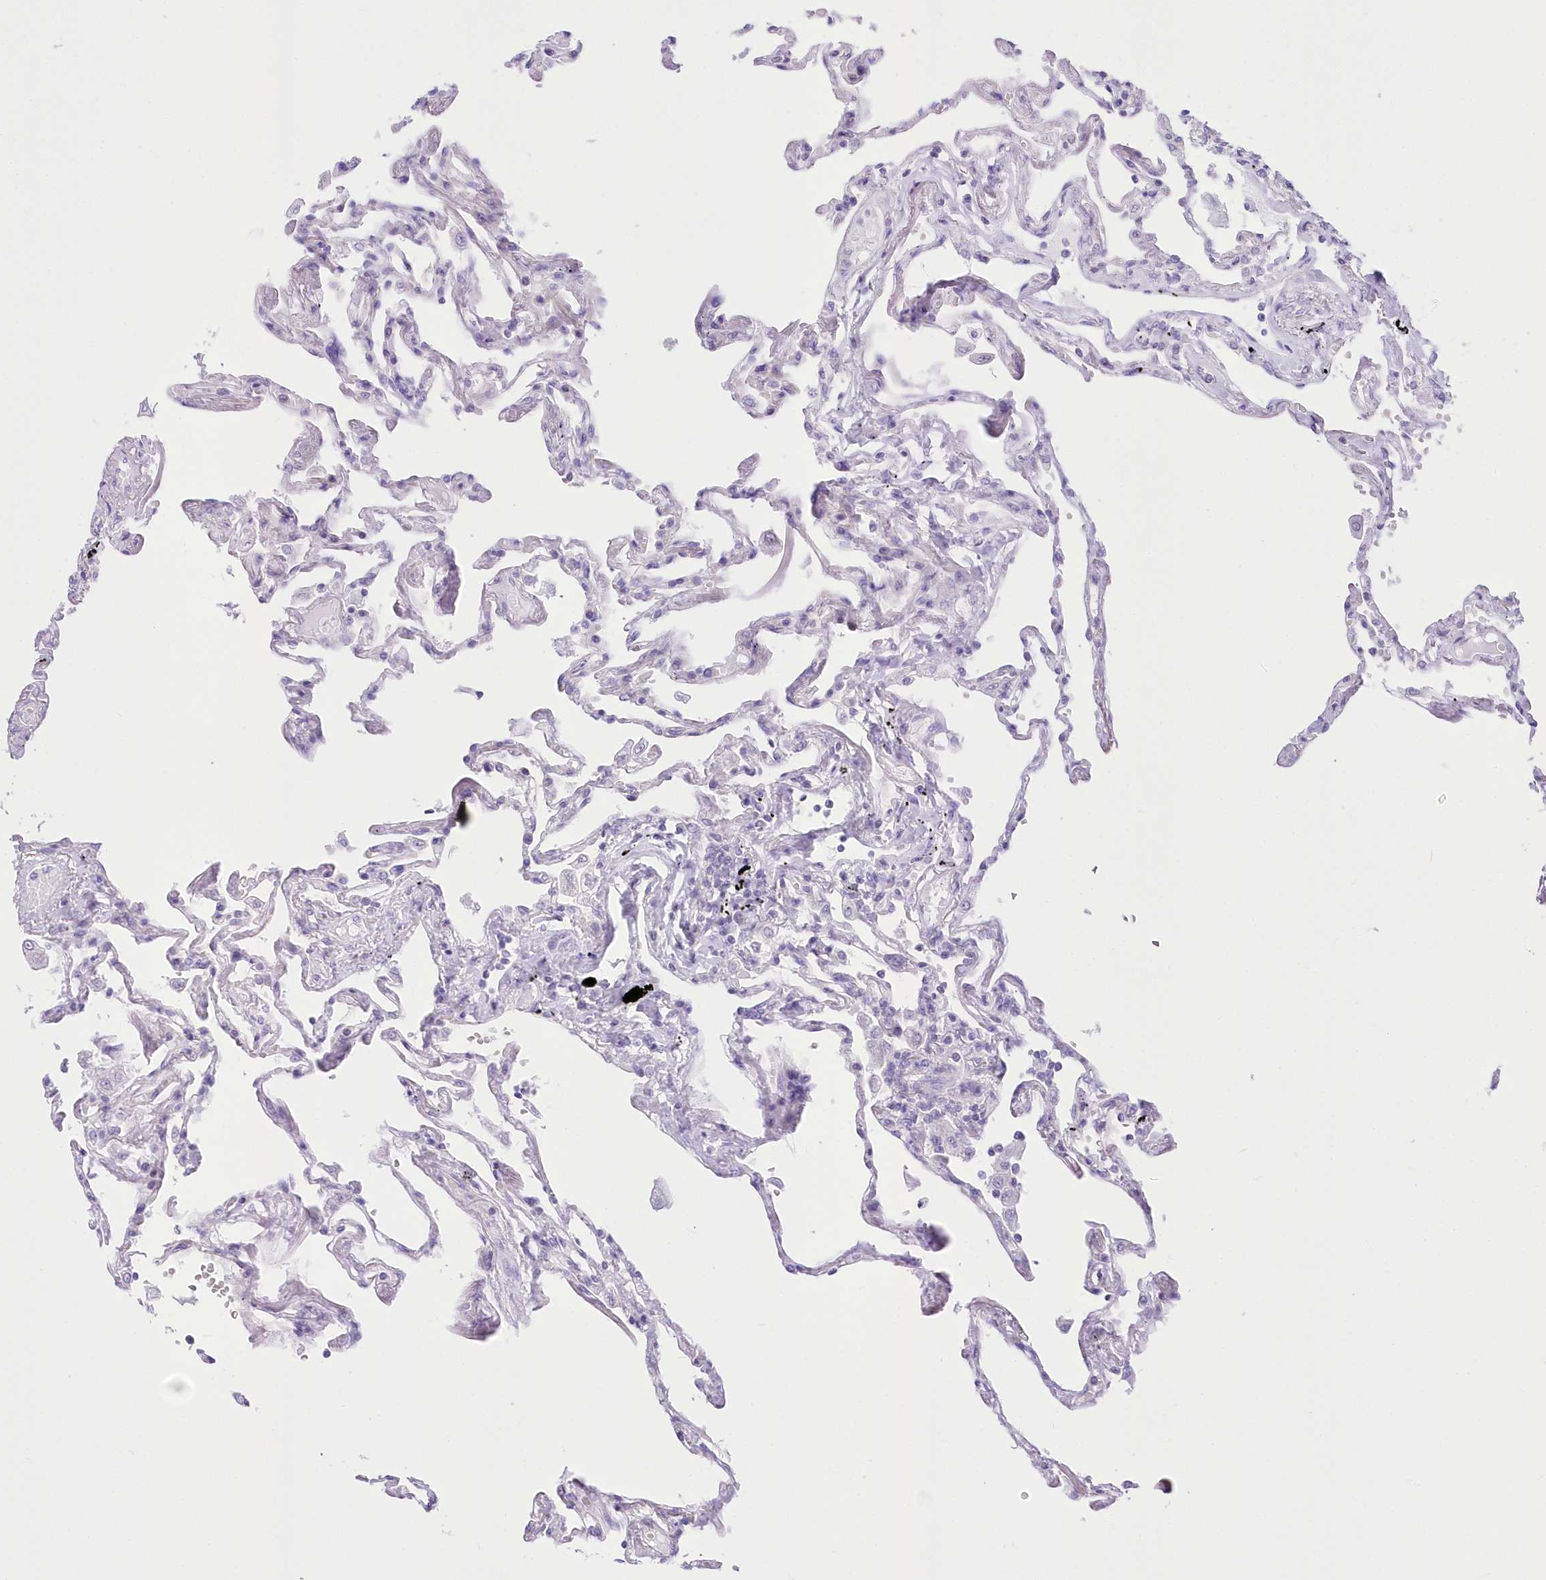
{"staining": {"intensity": "negative", "quantity": "none", "location": "none"}, "tissue": "lung", "cell_type": "Alveolar cells", "image_type": "normal", "snomed": [{"axis": "morphology", "description": "Normal tissue, NOS"}, {"axis": "topography", "description": "Lung"}], "caption": "Immunohistochemical staining of unremarkable lung shows no significant expression in alveolar cells. Brightfield microscopy of immunohistochemistry stained with DAB (brown) and hematoxylin (blue), captured at high magnification.", "gene": "UBA6", "patient": {"sex": "female", "age": 67}}